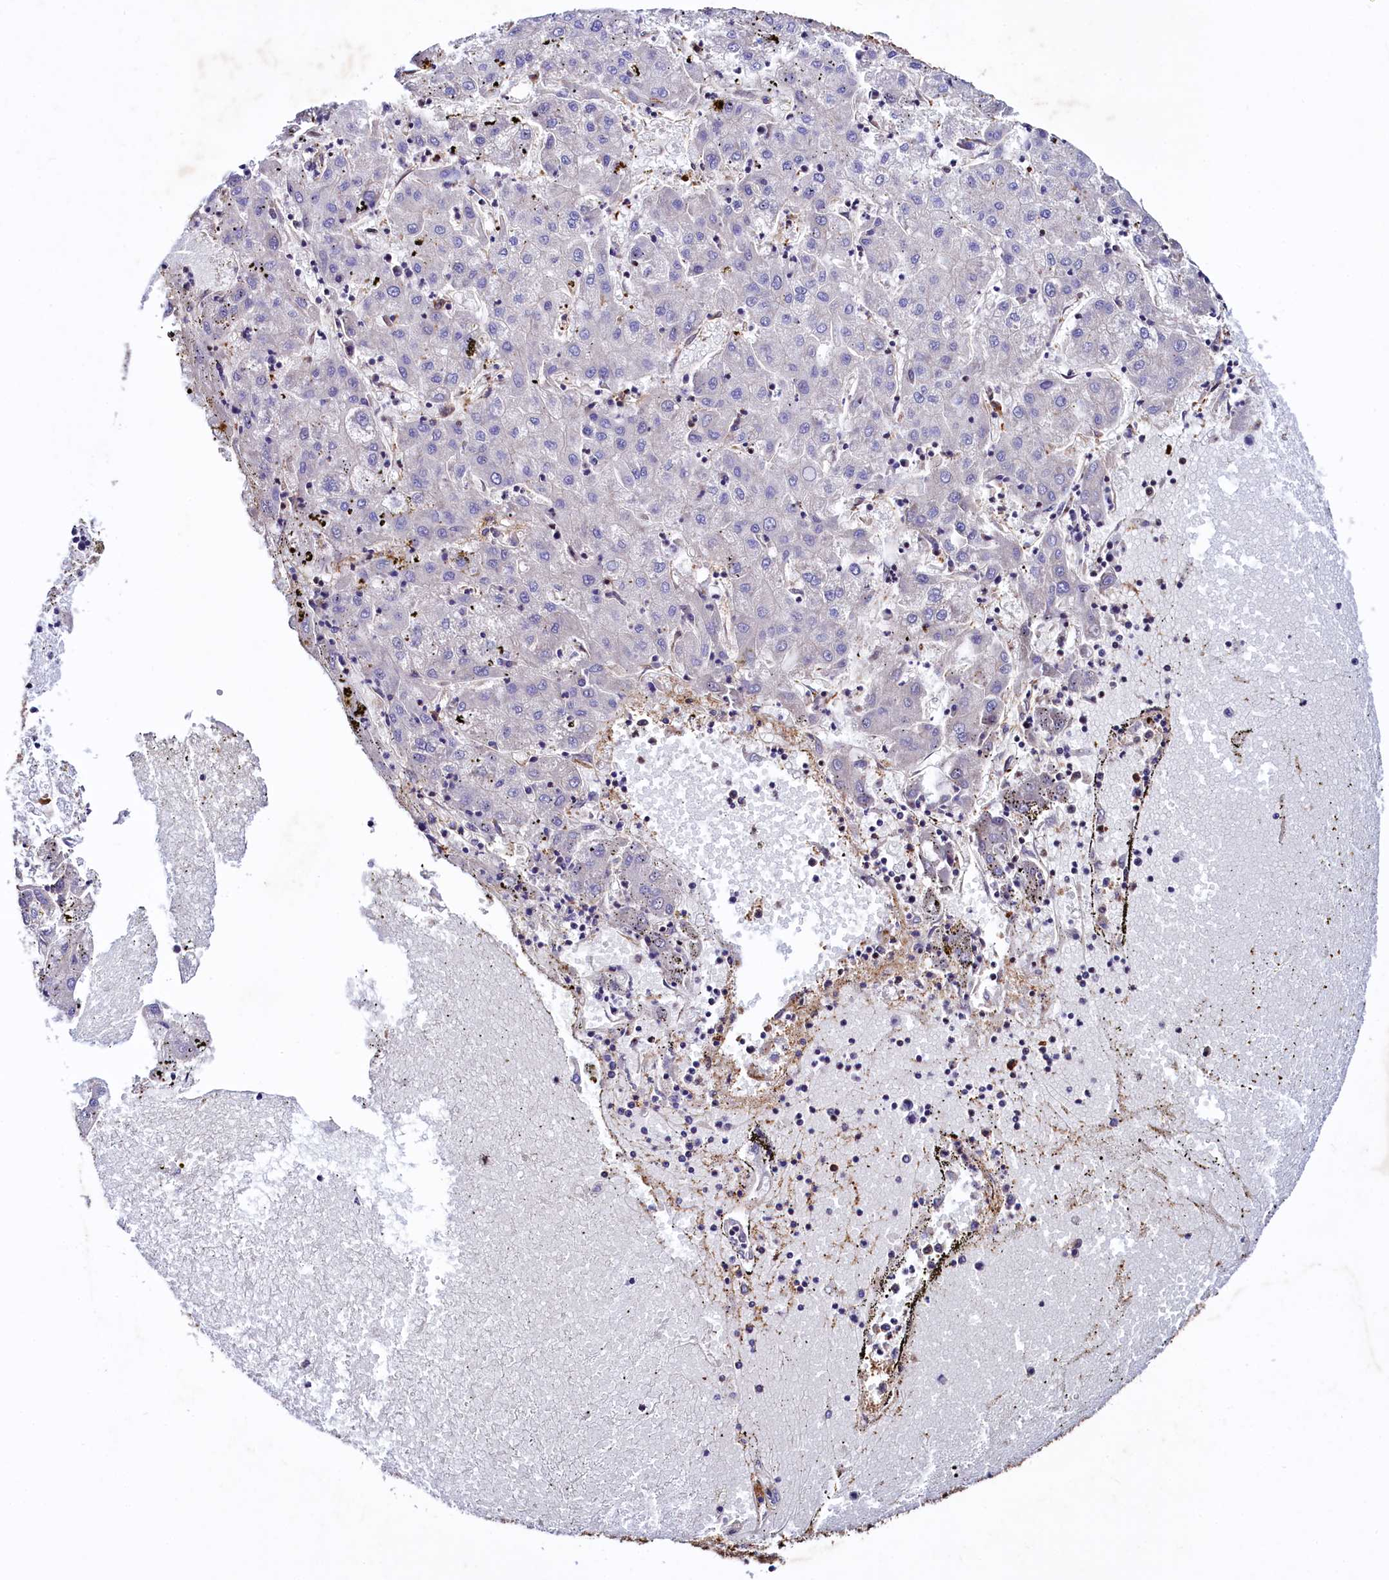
{"staining": {"intensity": "negative", "quantity": "none", "location": "none"}, "tissue": "liver cancer", "cell_type": "Tumor cells", "image_type": "cancer", "snomed": [{"axis": "morphology", "description": "Carcinoma, Hepatocellular, NOS"}, {"axis": "topography", "description": "Liver"}], "caption": "Immunohistochemistry micrograph of hepatocellular carcinoma (liver) stained for a protein (brown), which demonstrates no positivity in tumor cells.", "gene": "STAMBPL1", "patient": {"sex": "male", "age": 72}}